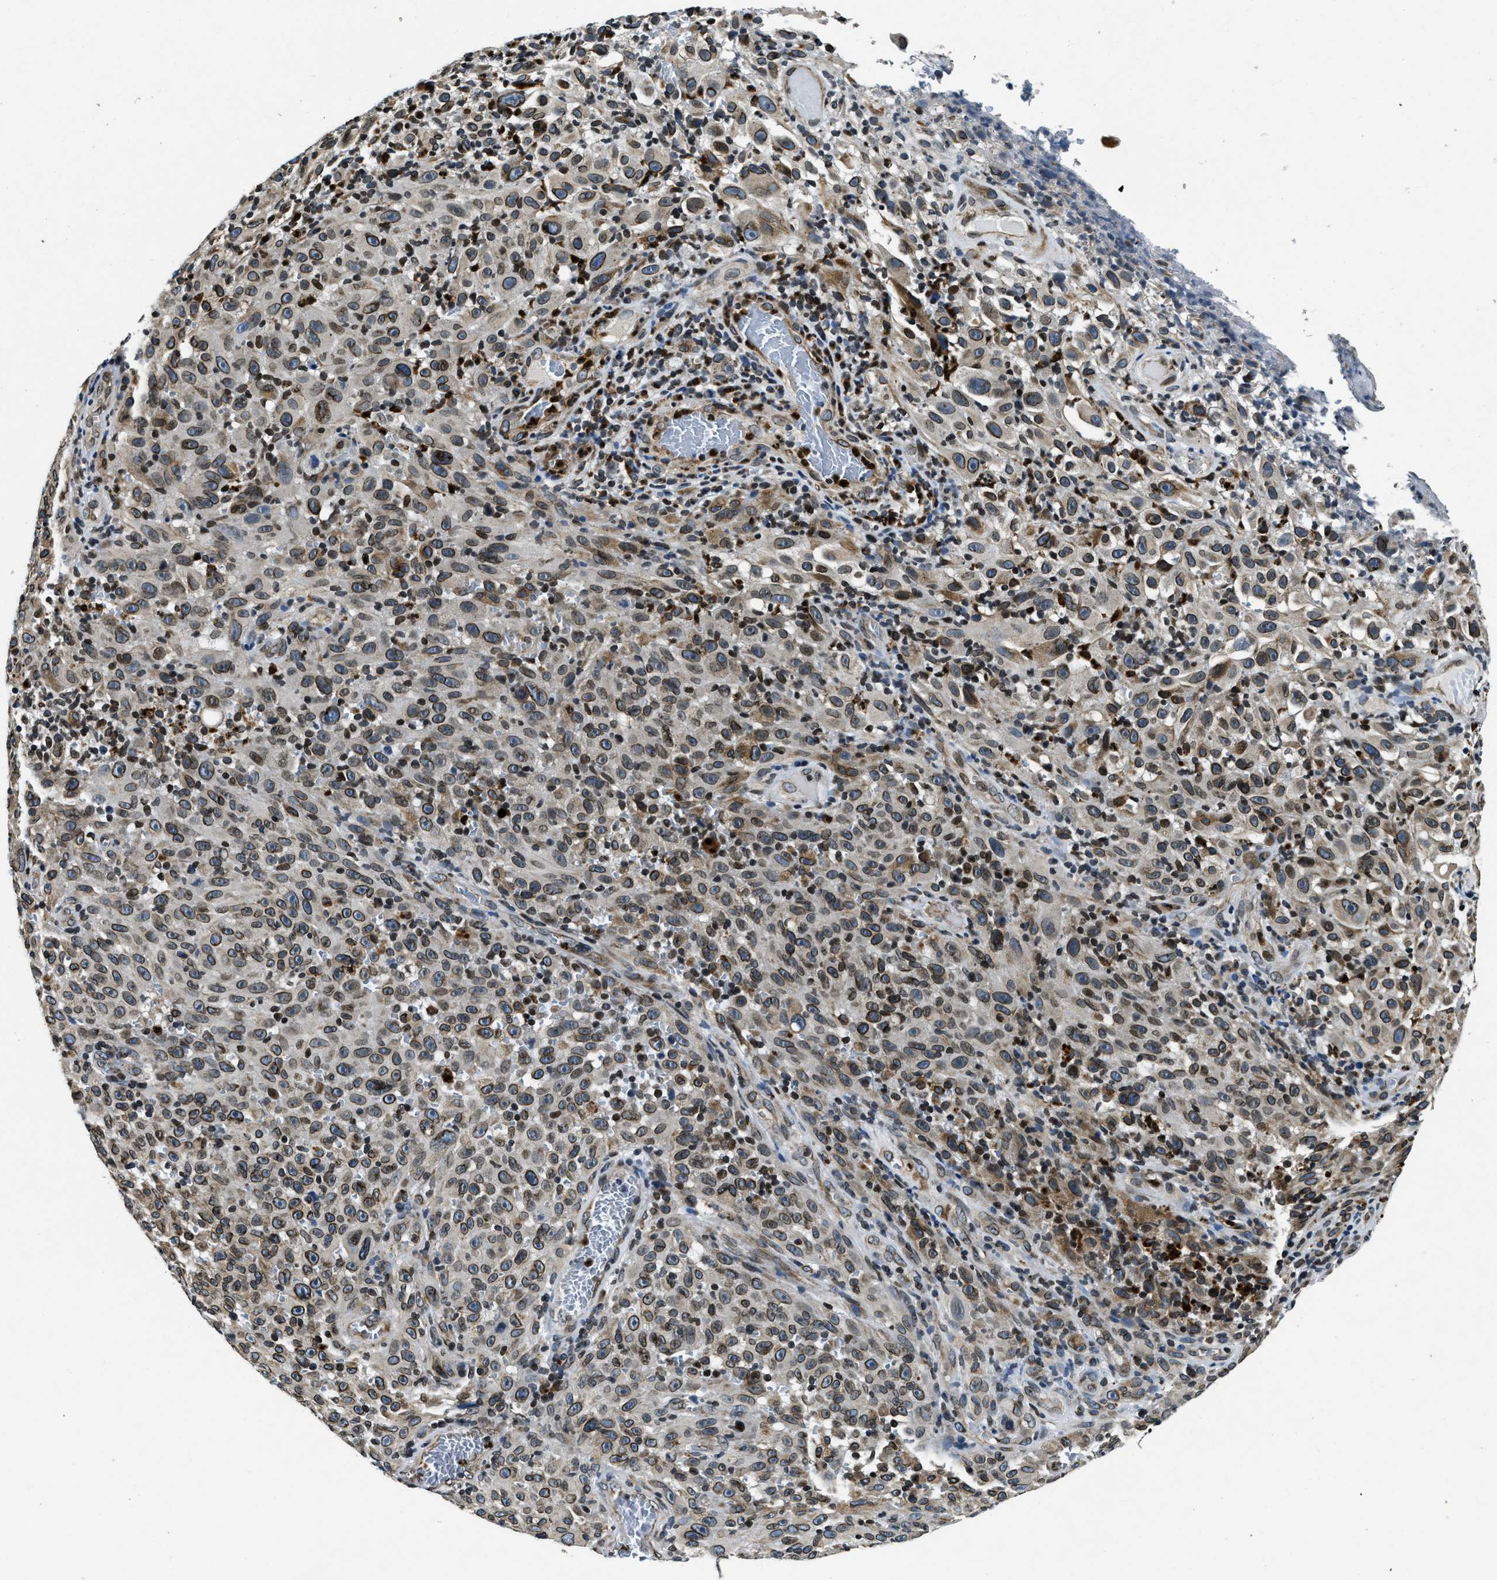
{"staining": {"intensity": "moderate", "quantity": ">75%", "location": "cytoplasmic/membranous,nuclear"}, "tissue": "melanoma", "cell_type": "Tumor cells", "image_type": "cancer", "snomed": [{"axis": "morphology", "description": "Malignant melanoma, NOS"}, {"axis": "topography", "description": "Skin"}], "caption": "The immunohistochemical stain highlights moderate cytoplasmic/membranous and nuclear staining in tumor cells of malignant melanoma tissue.", "gene": "ZC3HC1", "patient": {"sex": "female", "age": 82}}